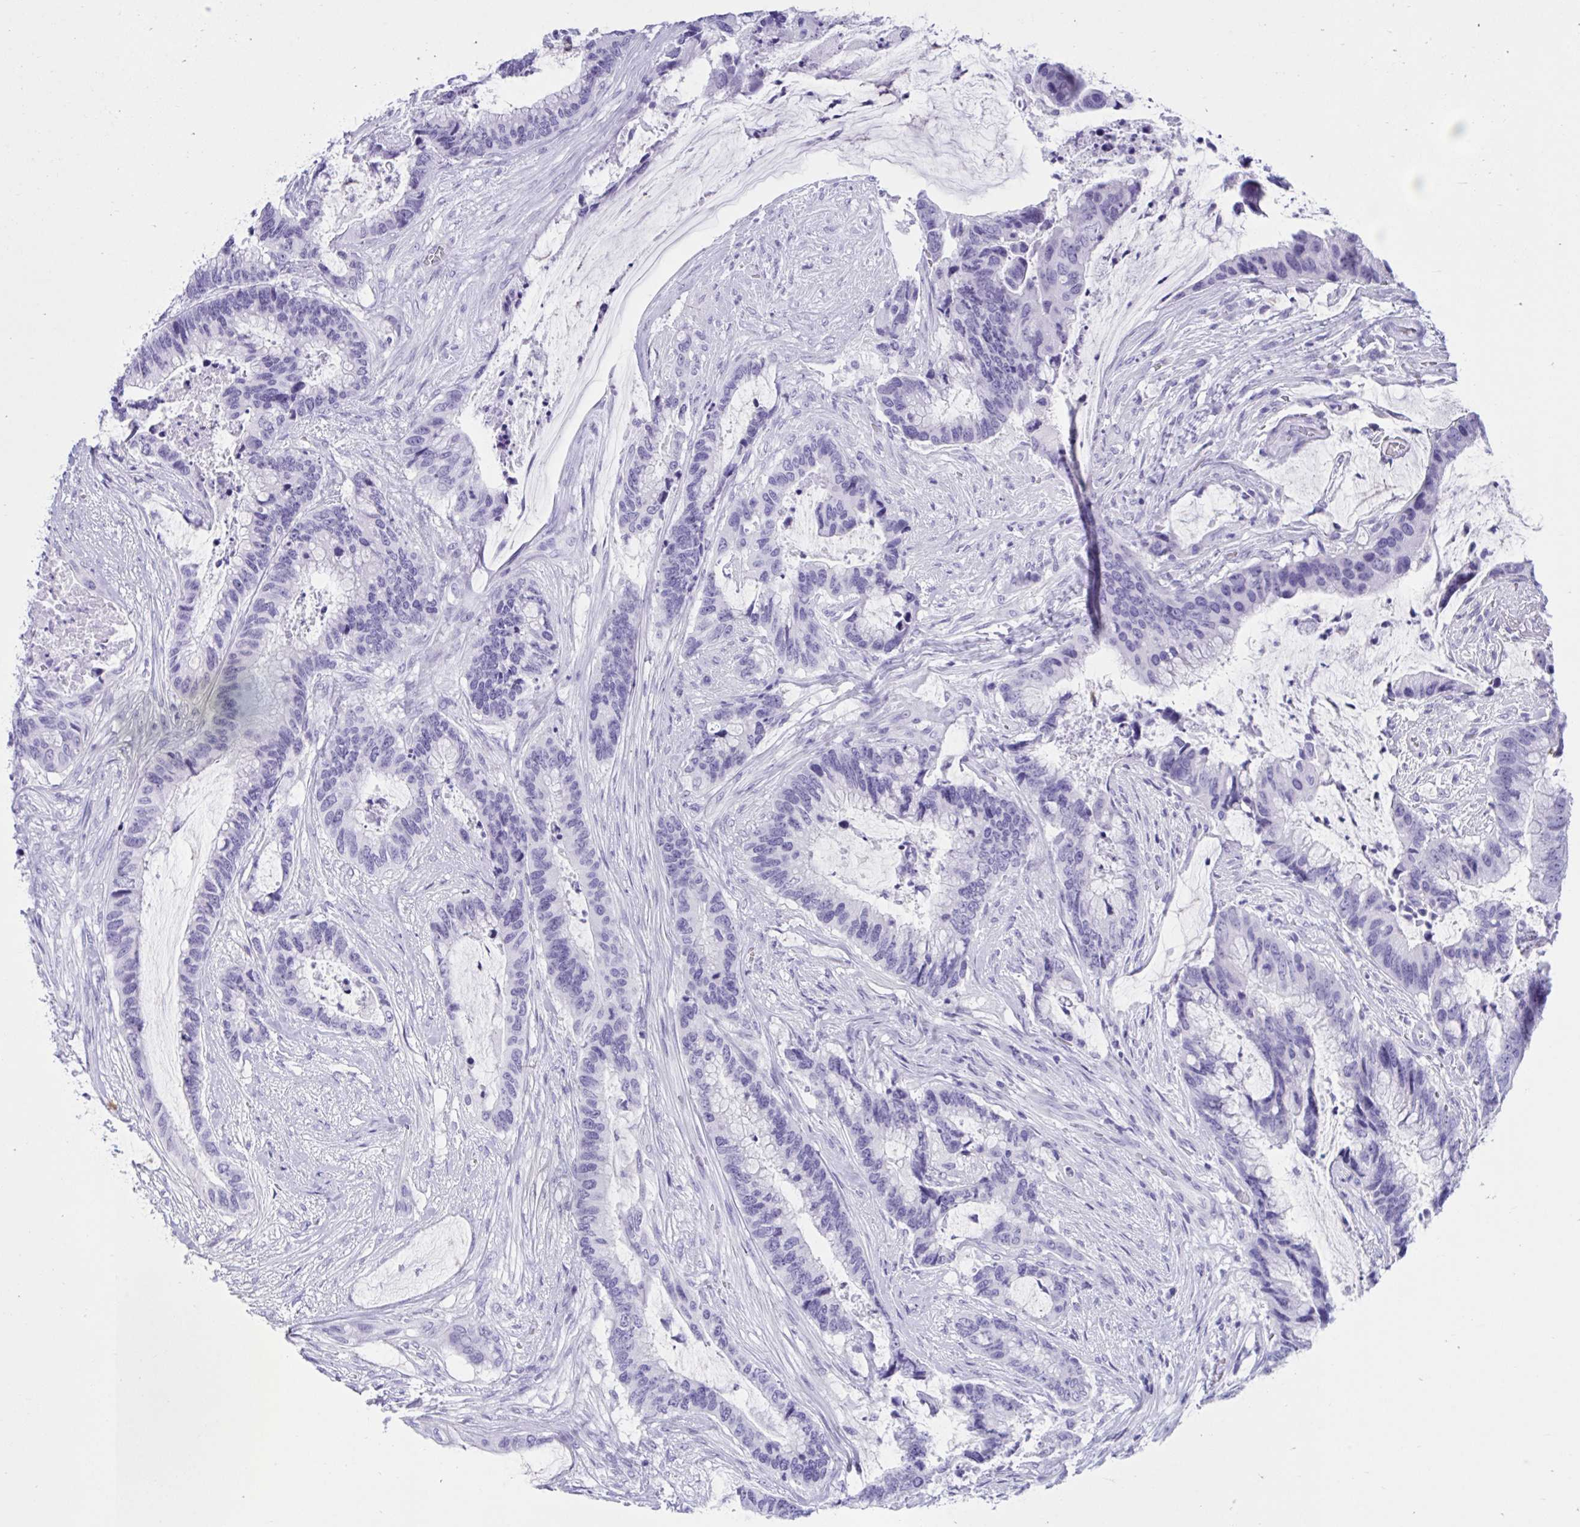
{"staining": {"intensity": "negative", "quantity": "none", "location": "none"}, "tissue": "colorectal cancer", "cell_type": "Tumor cells", "image_type": "cancer", "snomed": [{"axis": "morphology", "description": "Adenocarcinoma, NOS"}, {"axis": "topography", "description": "Rectum"}], "caption": "DAB (3,3'-diaminobenzidine) immunohistochemical staining of human colorectal adenocarcinoma exhibits no significant positivity in tumor cells.", "gene": "TMEM35A", "patient": {"sex": "female", "age": 59}}